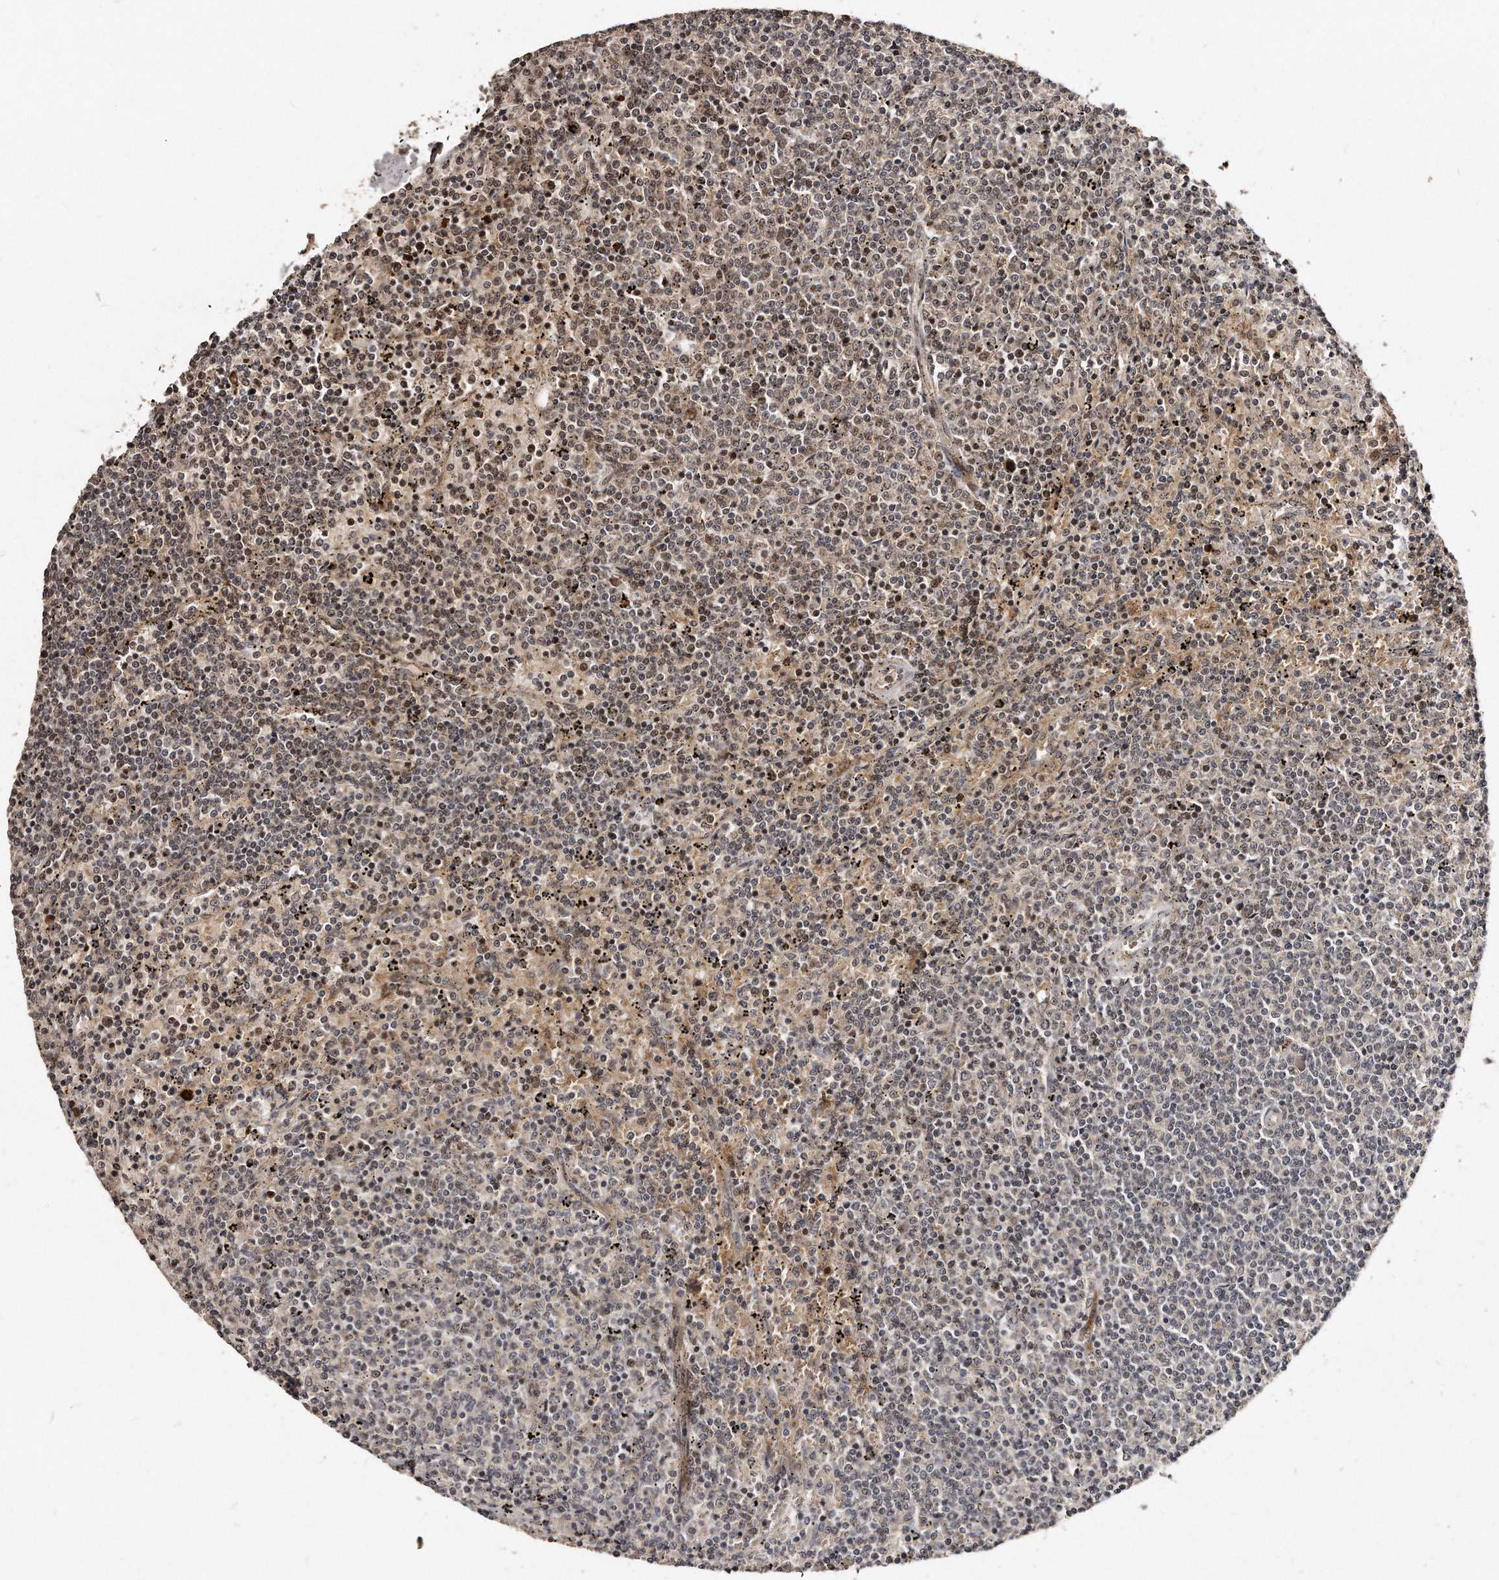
{"staining": {"intensity": "weak", "quantity": "25%-75%", "location": "nuclear"}, "tissue": "lymphoma", "cell_type": "Tumor cells", "image_type": "cancer", "snomed": [{"axis": "morphology", "description": "Malignant lymphoma, non-Hodgkin's type, Low grade"}, {"axis": "topography", "description": "Spleen"}], "caption": "Lymphoma stained with DAB immunohistochemistry displays low levels of weak nuclear expression in approximately 25%-75% of tumor cells. Ihc stains the protein of interest in brown and the nuclei are stained blue.", "gene": "TSHR", "patient": {"sex": "female", "age": 50}}